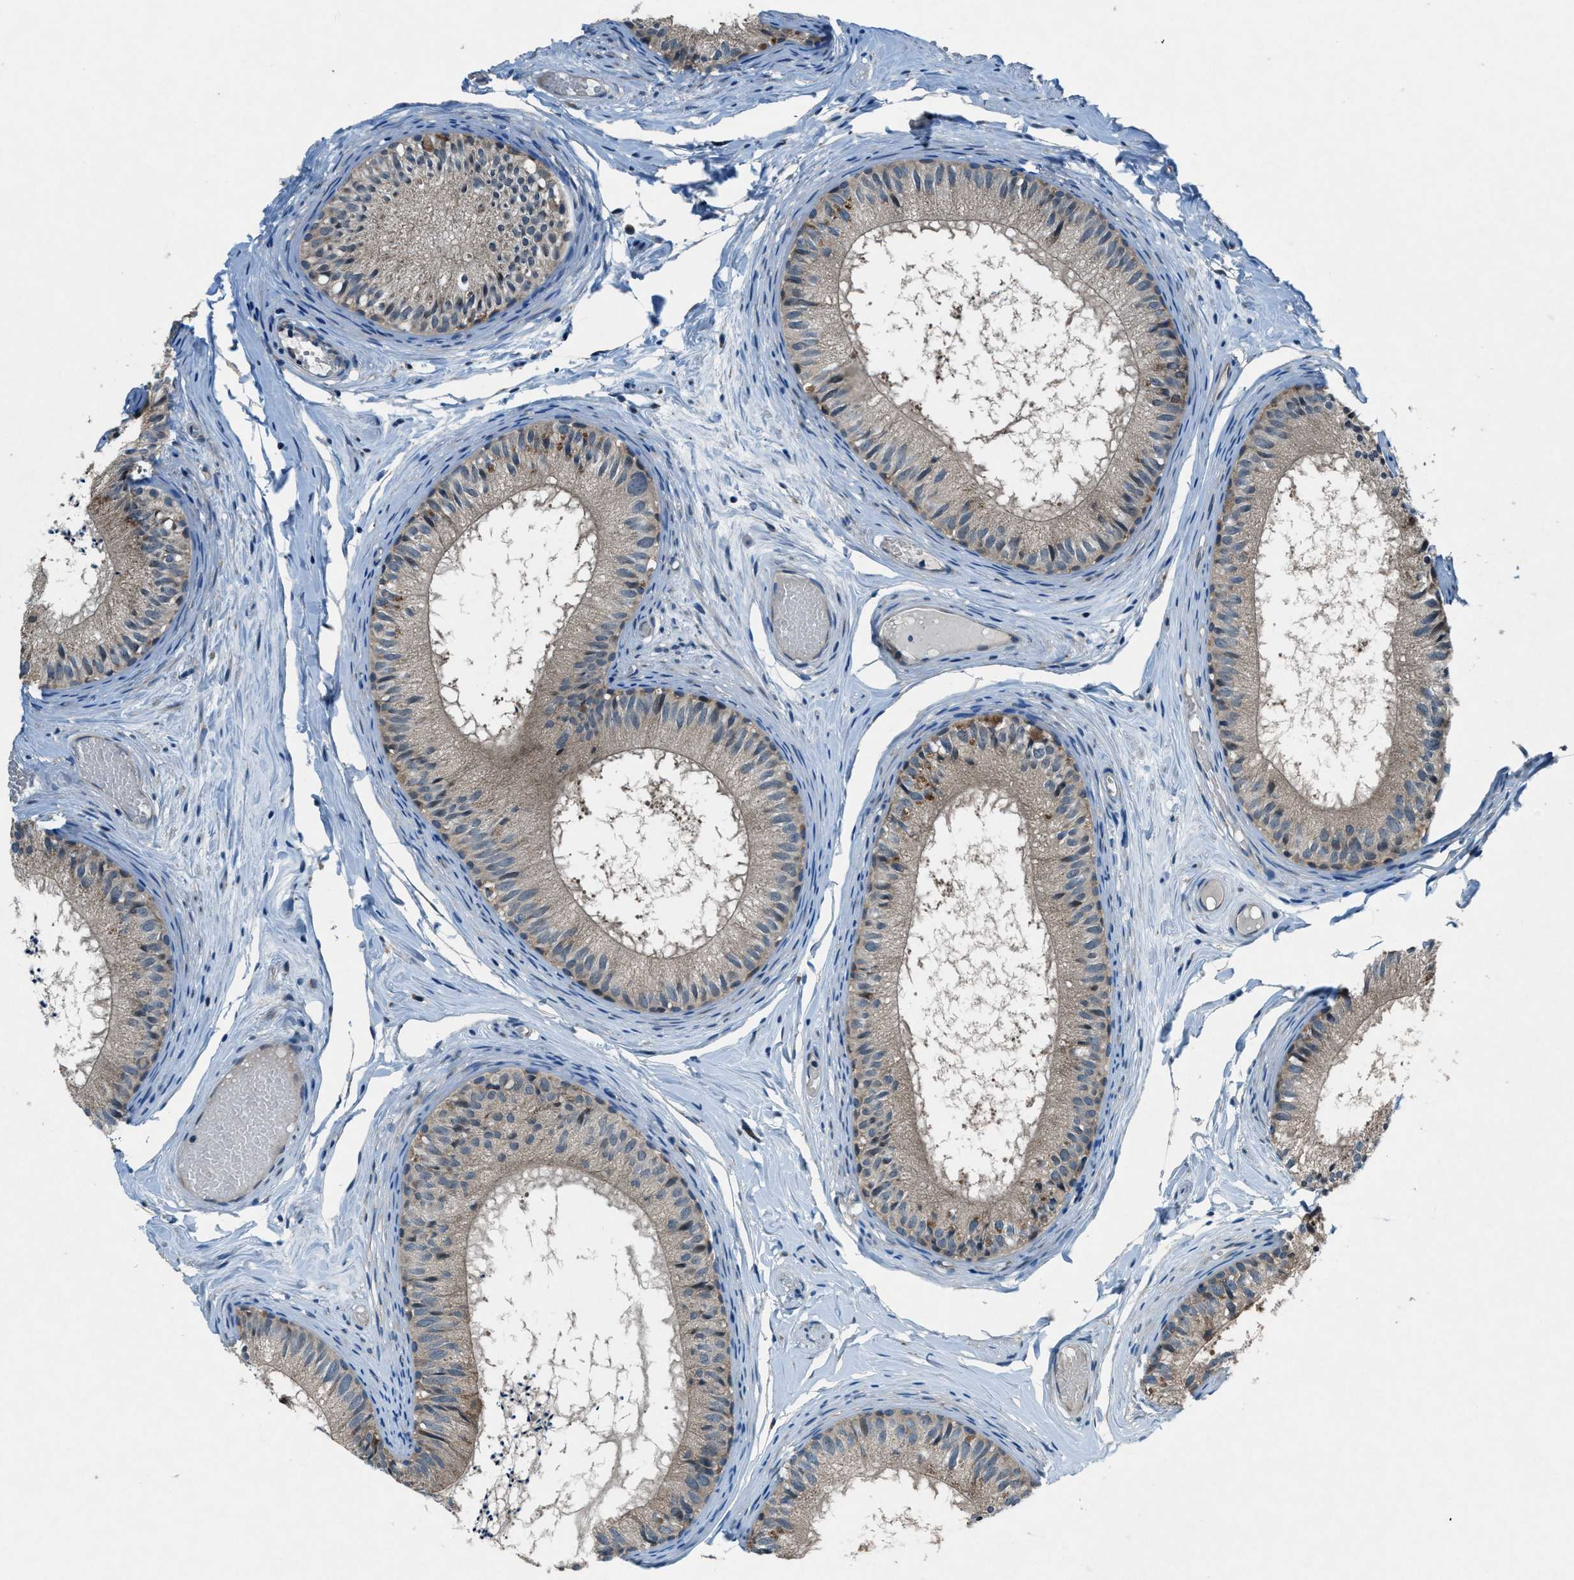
{"staining": {"intensity": "weak", "quantity": ">75%", "location": "cytoplasmic/membranous"}, "tissue": "epididymis", "cell_type": "Glandular cells", "image_type": "normal", "snomed": [{"axis": "morphology", "description": "Normal tissue, NOS"}, {"axis": "topography", "description": "Epididymis"}], "caption": "This is a micrograph of immunohistochemistry (IHC) staining of normal epididymis, which shows weak staining in the cytoplasmic/membranous of glandular cells.", "gene": "GINM1", "patient": {"sex": "male", "age": 46}}